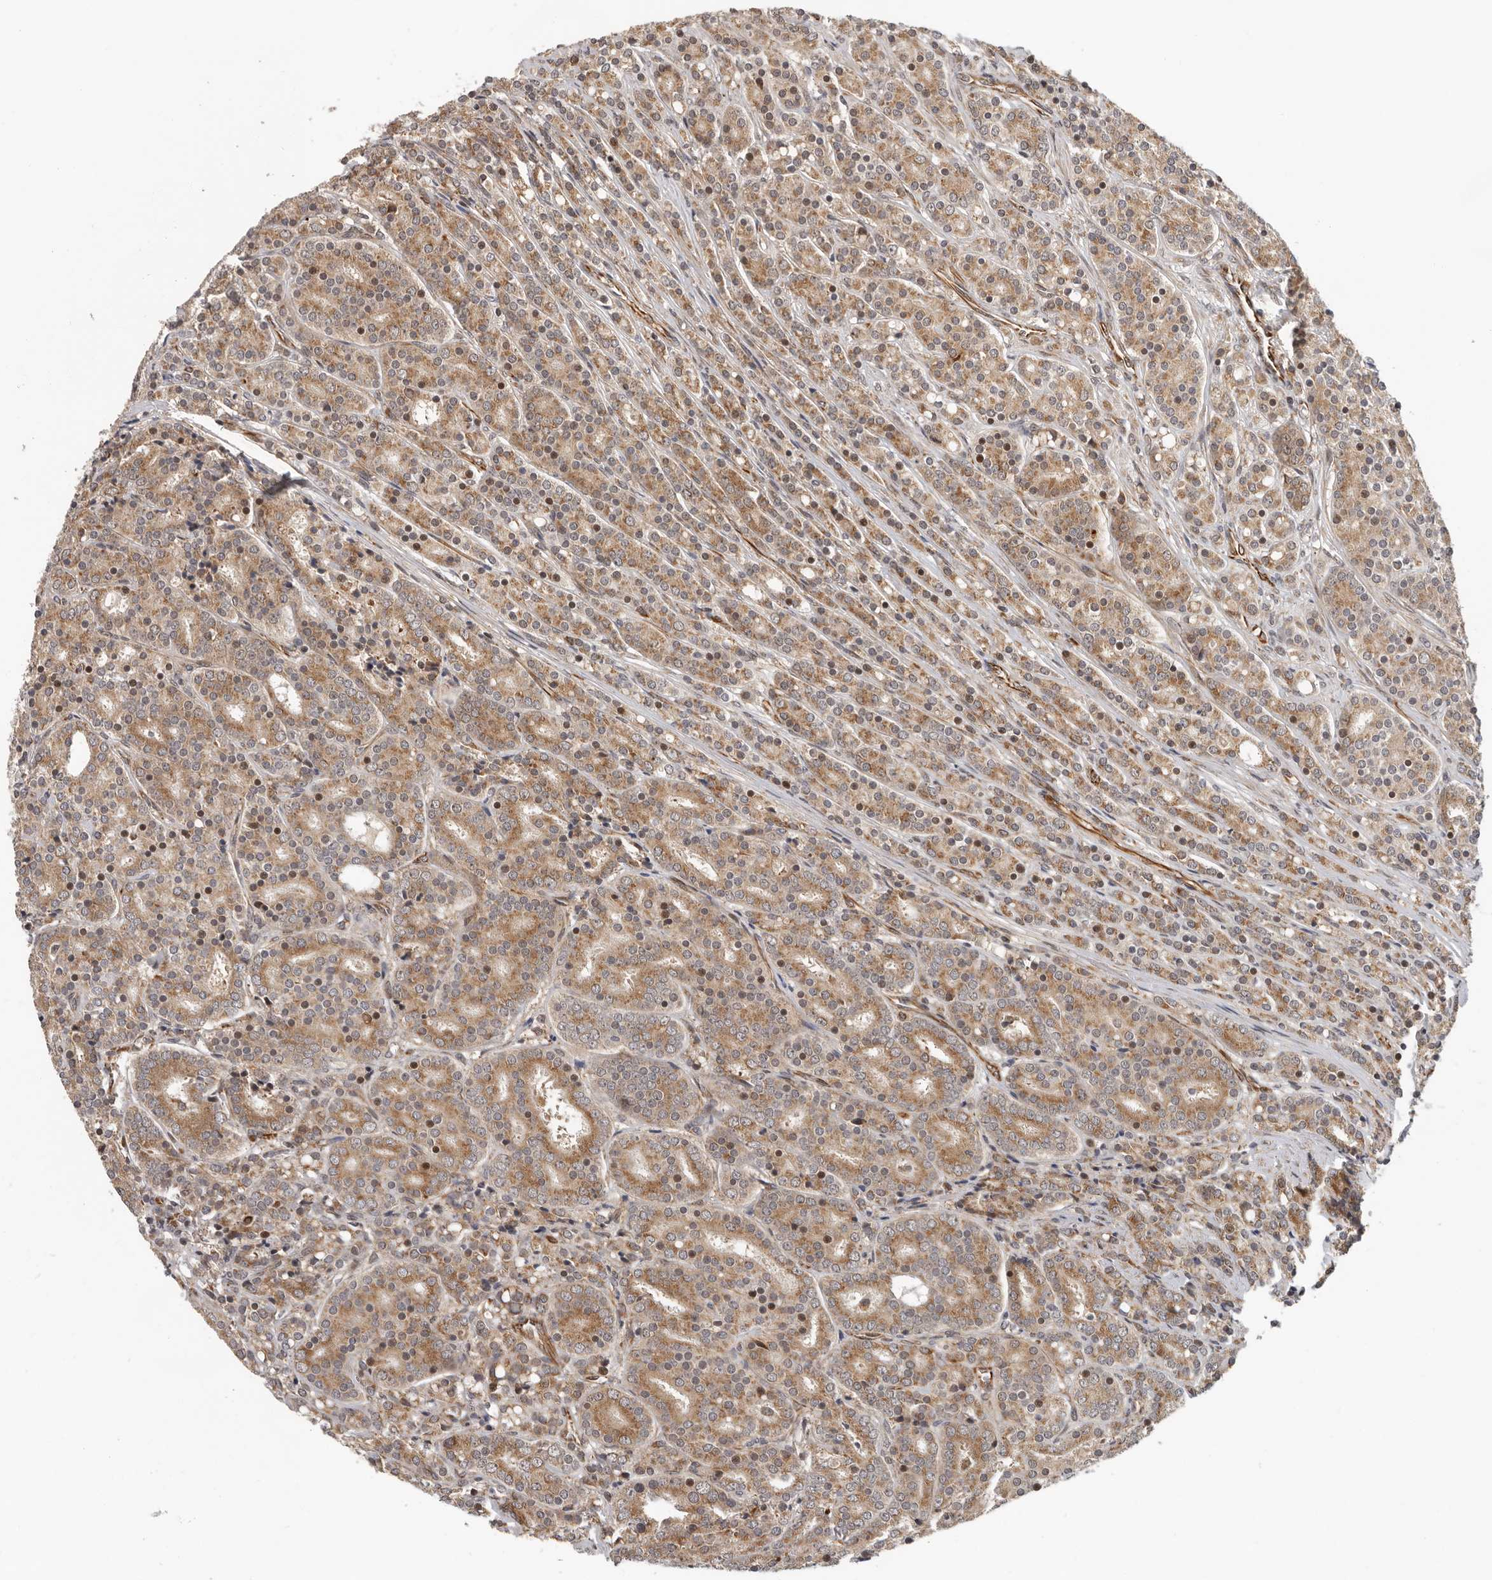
{"staining": {"intensity": "moderate", "quantity": ">75%", "location": "cytoplasmic/membranous,nuclear"}, "tissue": "prostate cancer", "cell_type": "Tumor cells", "image_type": "cancer", "snomed": [{"axis": "morphology", "description": "Adenocarcinoma, High grade"}, {"axis": "topography", "description": "Prostate"}], "caption": "There is medium levels of moderate cytoplasmic/membranous and nuclear staining in tumor cells of prostate cancer, as demonstrated by immunohistochemical staining (brown color).", "gene": "RNF157", "patient": {"sex": "male", "age": 62}}